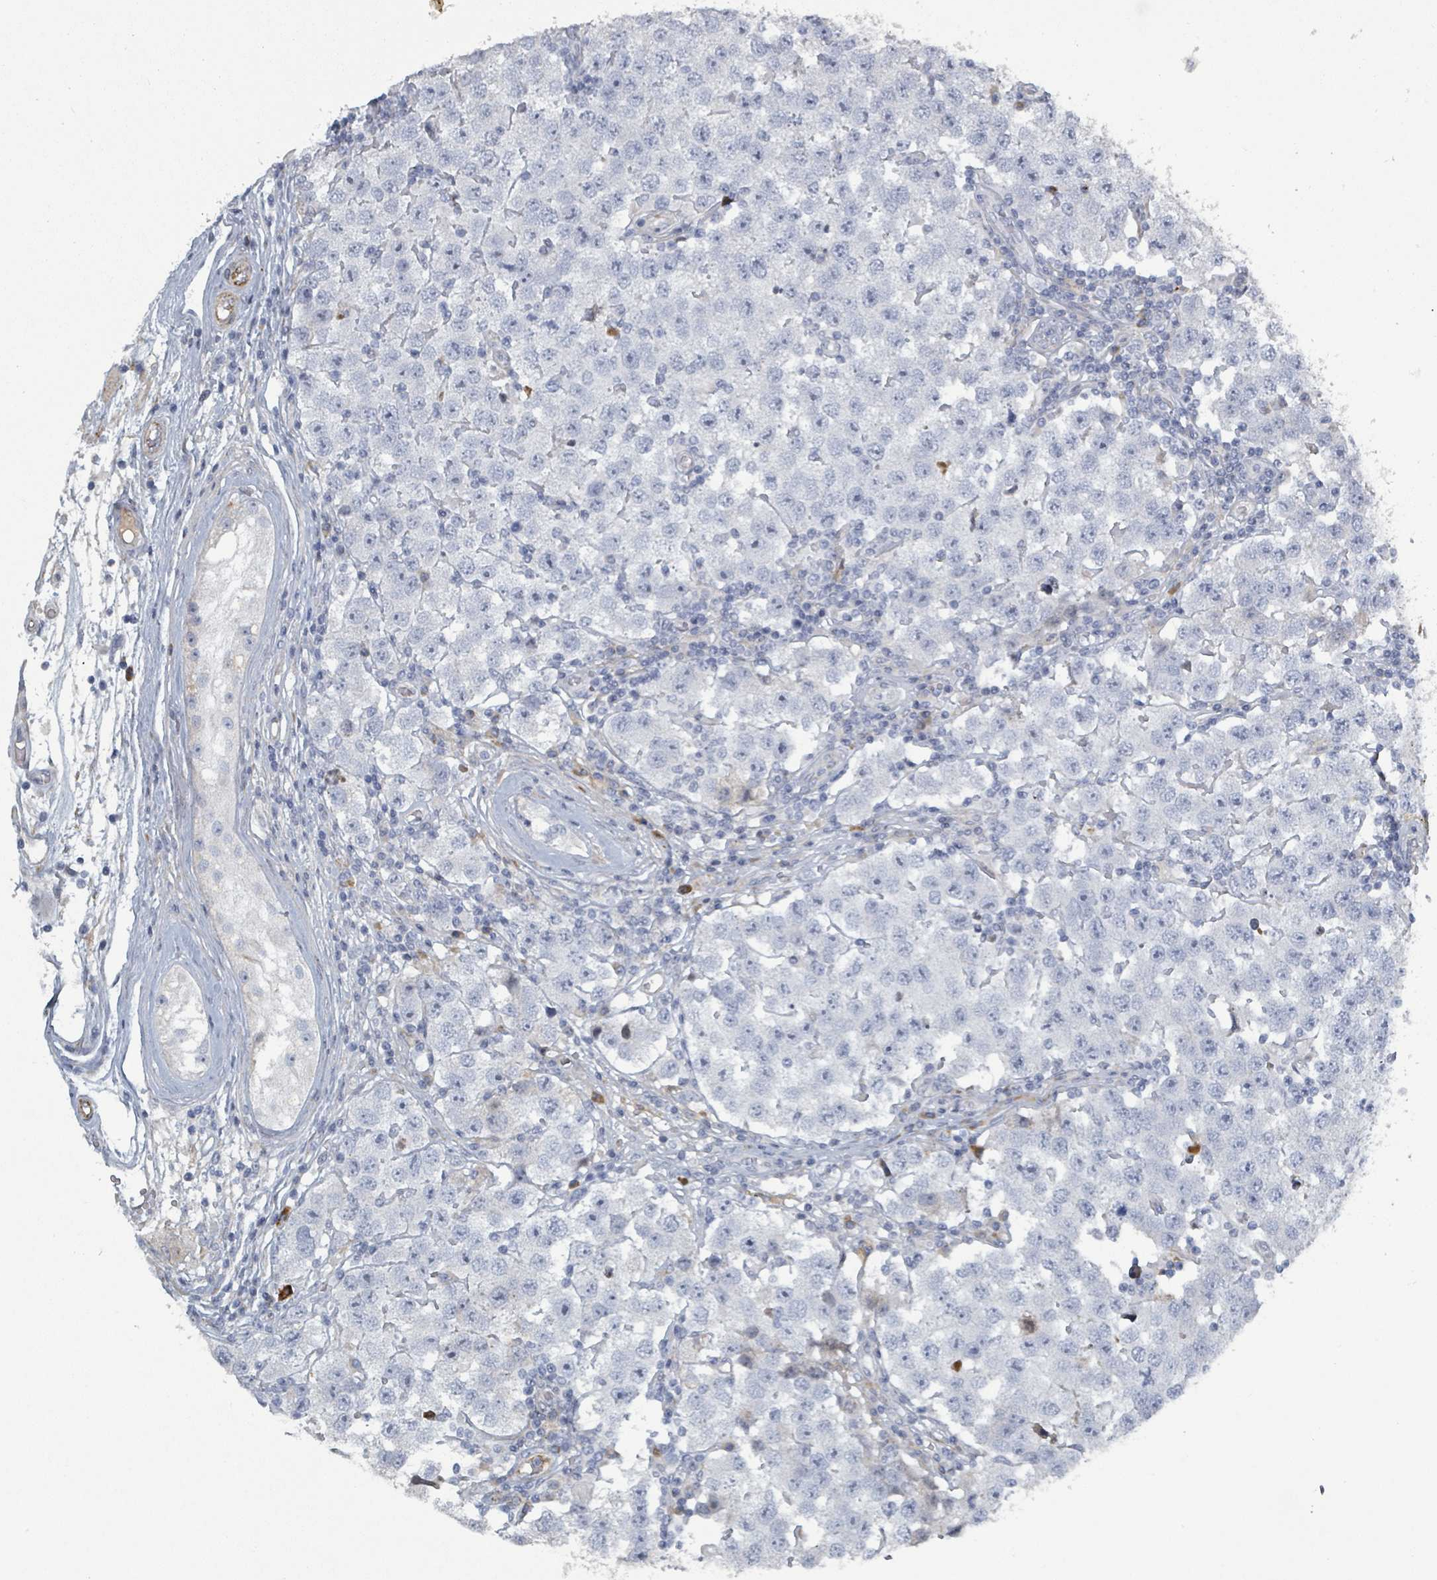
{"staining": {"intensity": "negative", "quantity": "none", "location": "none"}, "tissue": "testis cancer", "cell_type": "Tumor cells", "image_type": "cancer", "snomed": [{"axis": "morphology", "description": "Seminoma, NOS"}, {"axis": "topography", "description": "Testis"}], "caption": "Micrograph shows no protein positivity in tumor cells of testis seminoma tissue.", "gene": "RAB33B", "patient": {"sex": "male", "age": 34}}